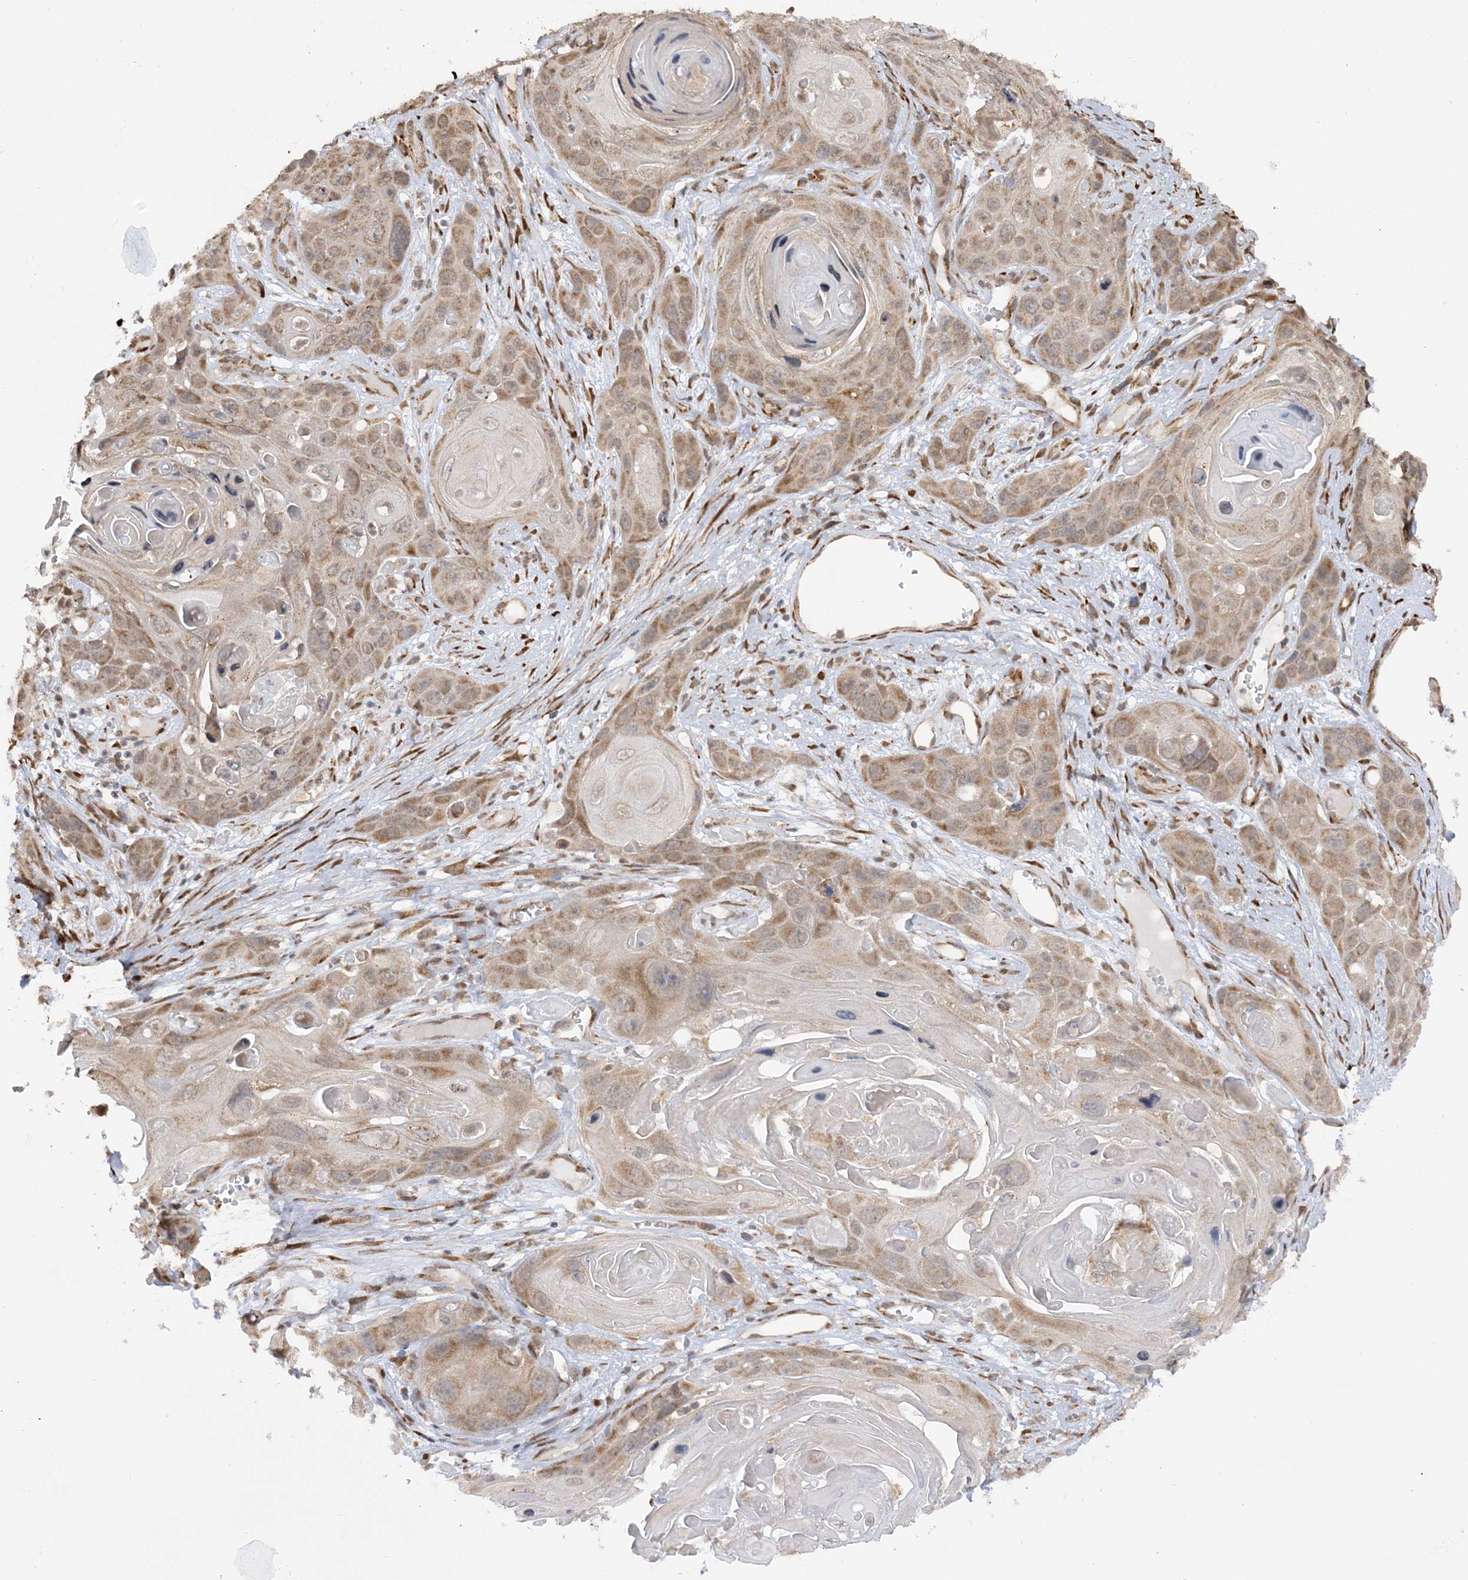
{"staining": {"intensity": "moderate", "quantity": ">75%", "location": "cytoplasmic/membranous"}, "tissue": "skin cancer", "cell_type": "Tumor cells", "image_type": "cancer", "snomed": [{"axis": "morphology", "description": "Squamous cell carcinoma, NOS"}, {"axis": "topography", "description": "Skin"}], "caption": "Brown immunohistochemical staining in human skin cancer exhibits moderate cytoplasmic/membranous expression in approximately >75% of tumor cells.", "gene": "MRPL47", "patient": {"sex": "male", "age": 55}}